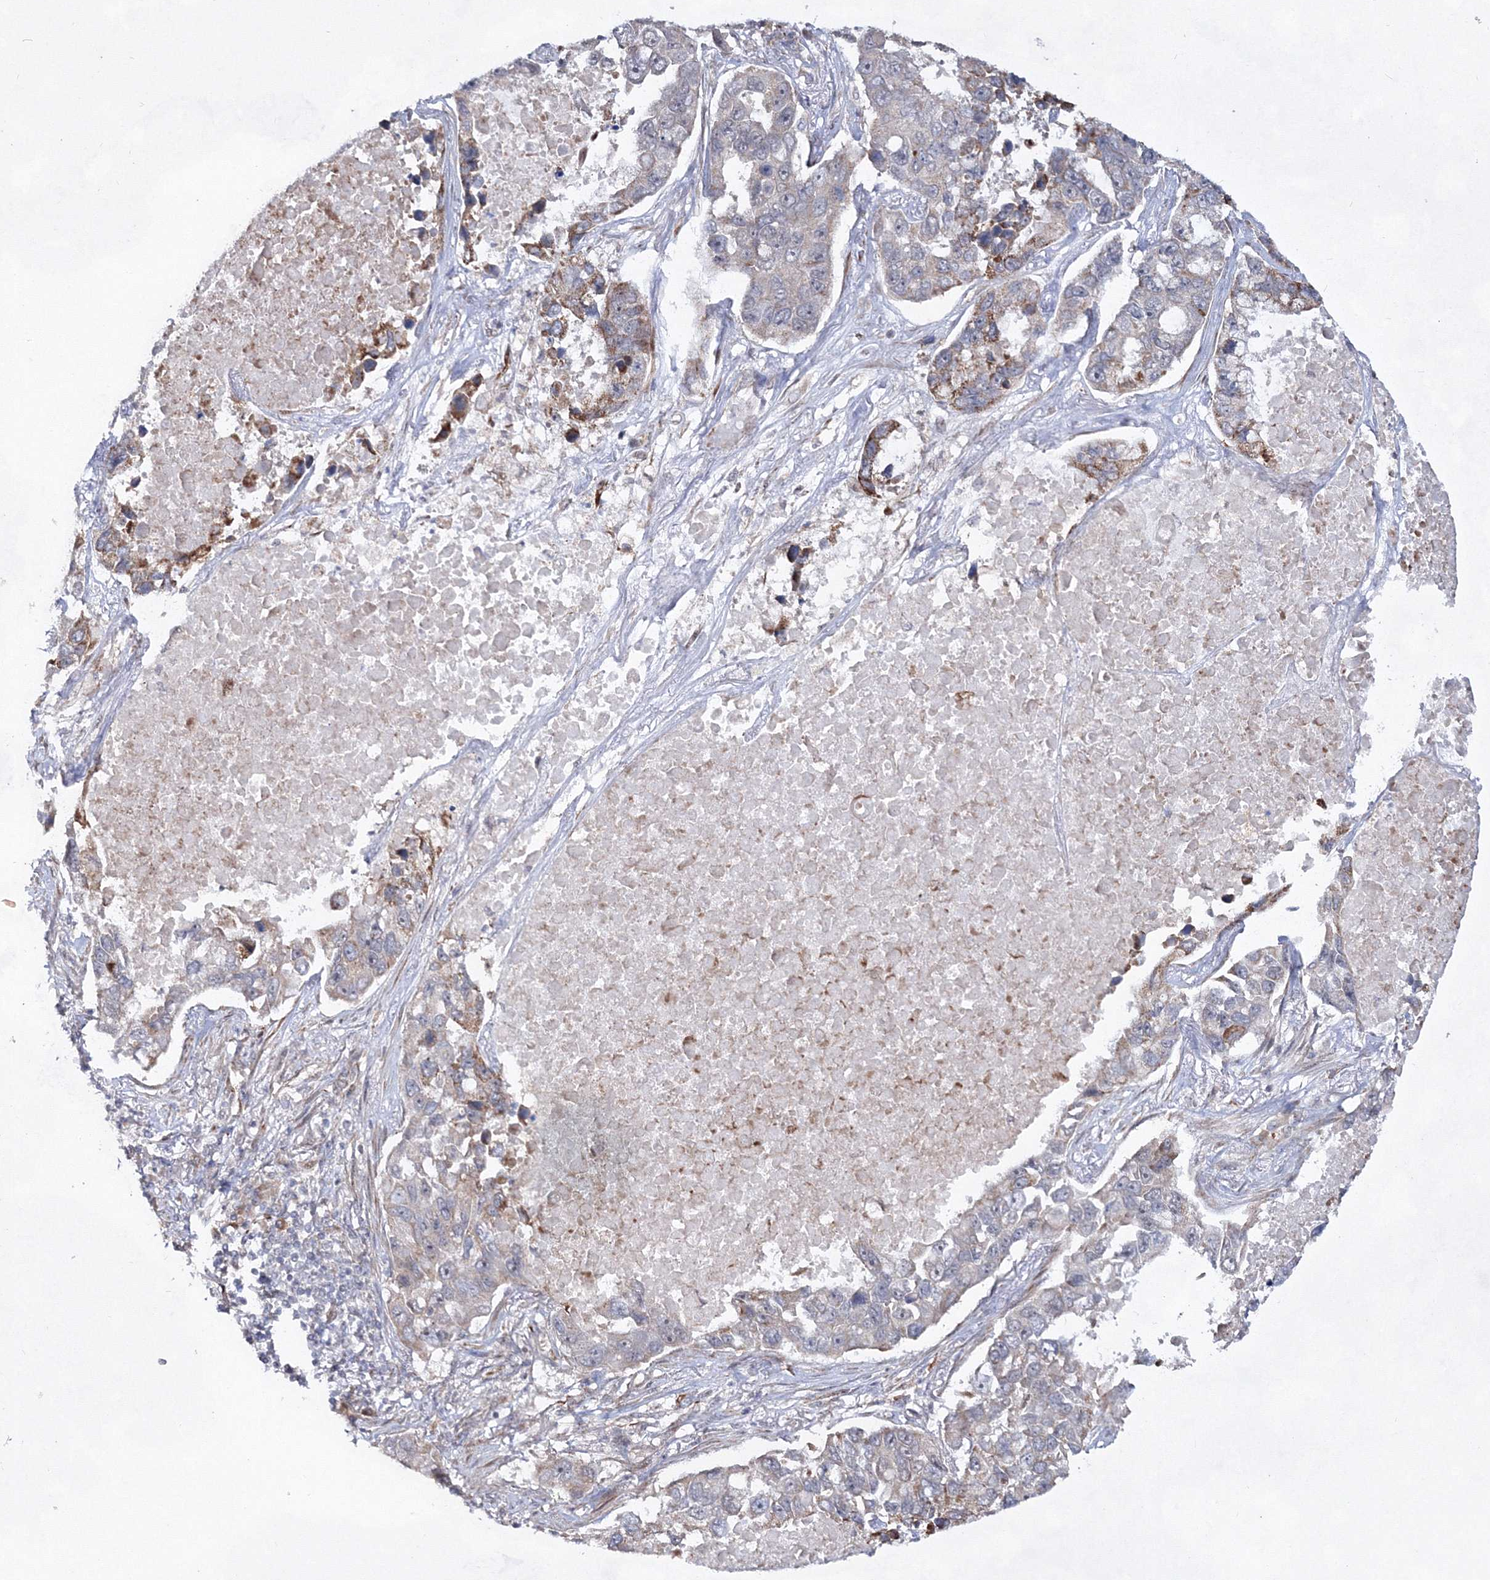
{"staining": {"intensity": "weak", "quantity": "<25%", "location": "cytoplasmic/membranous"}, "tissue": "lung cancer", "cell_type": "Tumor cells", "image_type": "cancer", "snomed": [{"axis": "morphology", "description": "Adenocarcinoma, NOS"}, {"axis": "topography", "description": "Lung"}], "caption": "Lung cancer stained for a protein using immunohistochemistry (IHC) demonstrates no positivity tumor cells.", "gene": "SNIP1", "patient": {"sex": "male", "age": 64}}